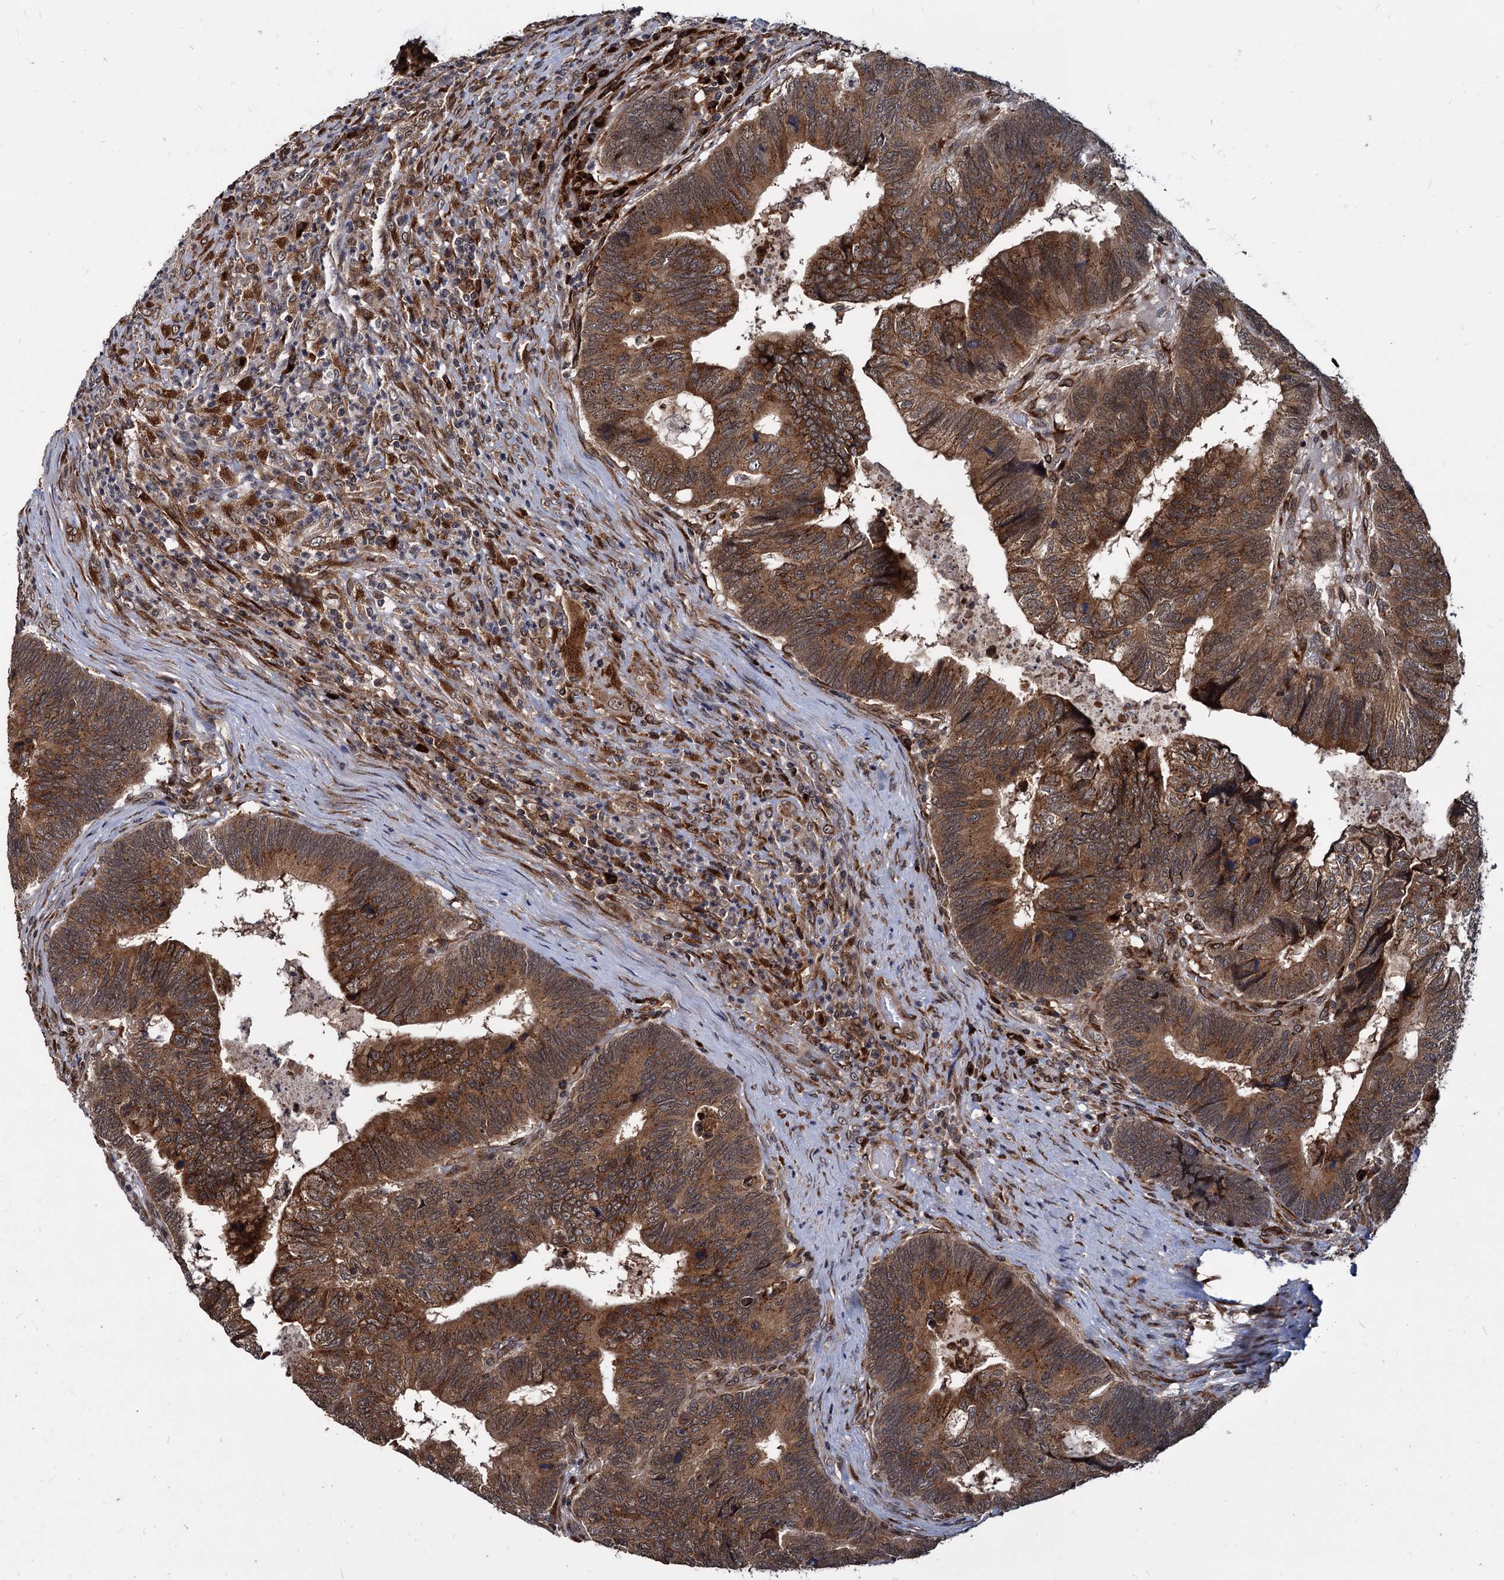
{"staining": {"intensity": "moderate", "quantity": ">75%", "location": "cytoplasmic/membranous"}, "tissue": "colorectal cancer", "cell_type": "Tumor cells", "image_type": "cancer", "snomed": [{"axis": "morphology", "description": "Adenocarcinoma, NOS"}, {"axis": "topography", "description": "Colon"}], "caption": "Protein expression analysis of colorectal cancer (adenocarcinoma) reveals moderate cytoplasmic/membranous staining in approximately >75% of tumor cells.", "gene": "SAAL1", "patient": {"sex": "female", "age": 67}}